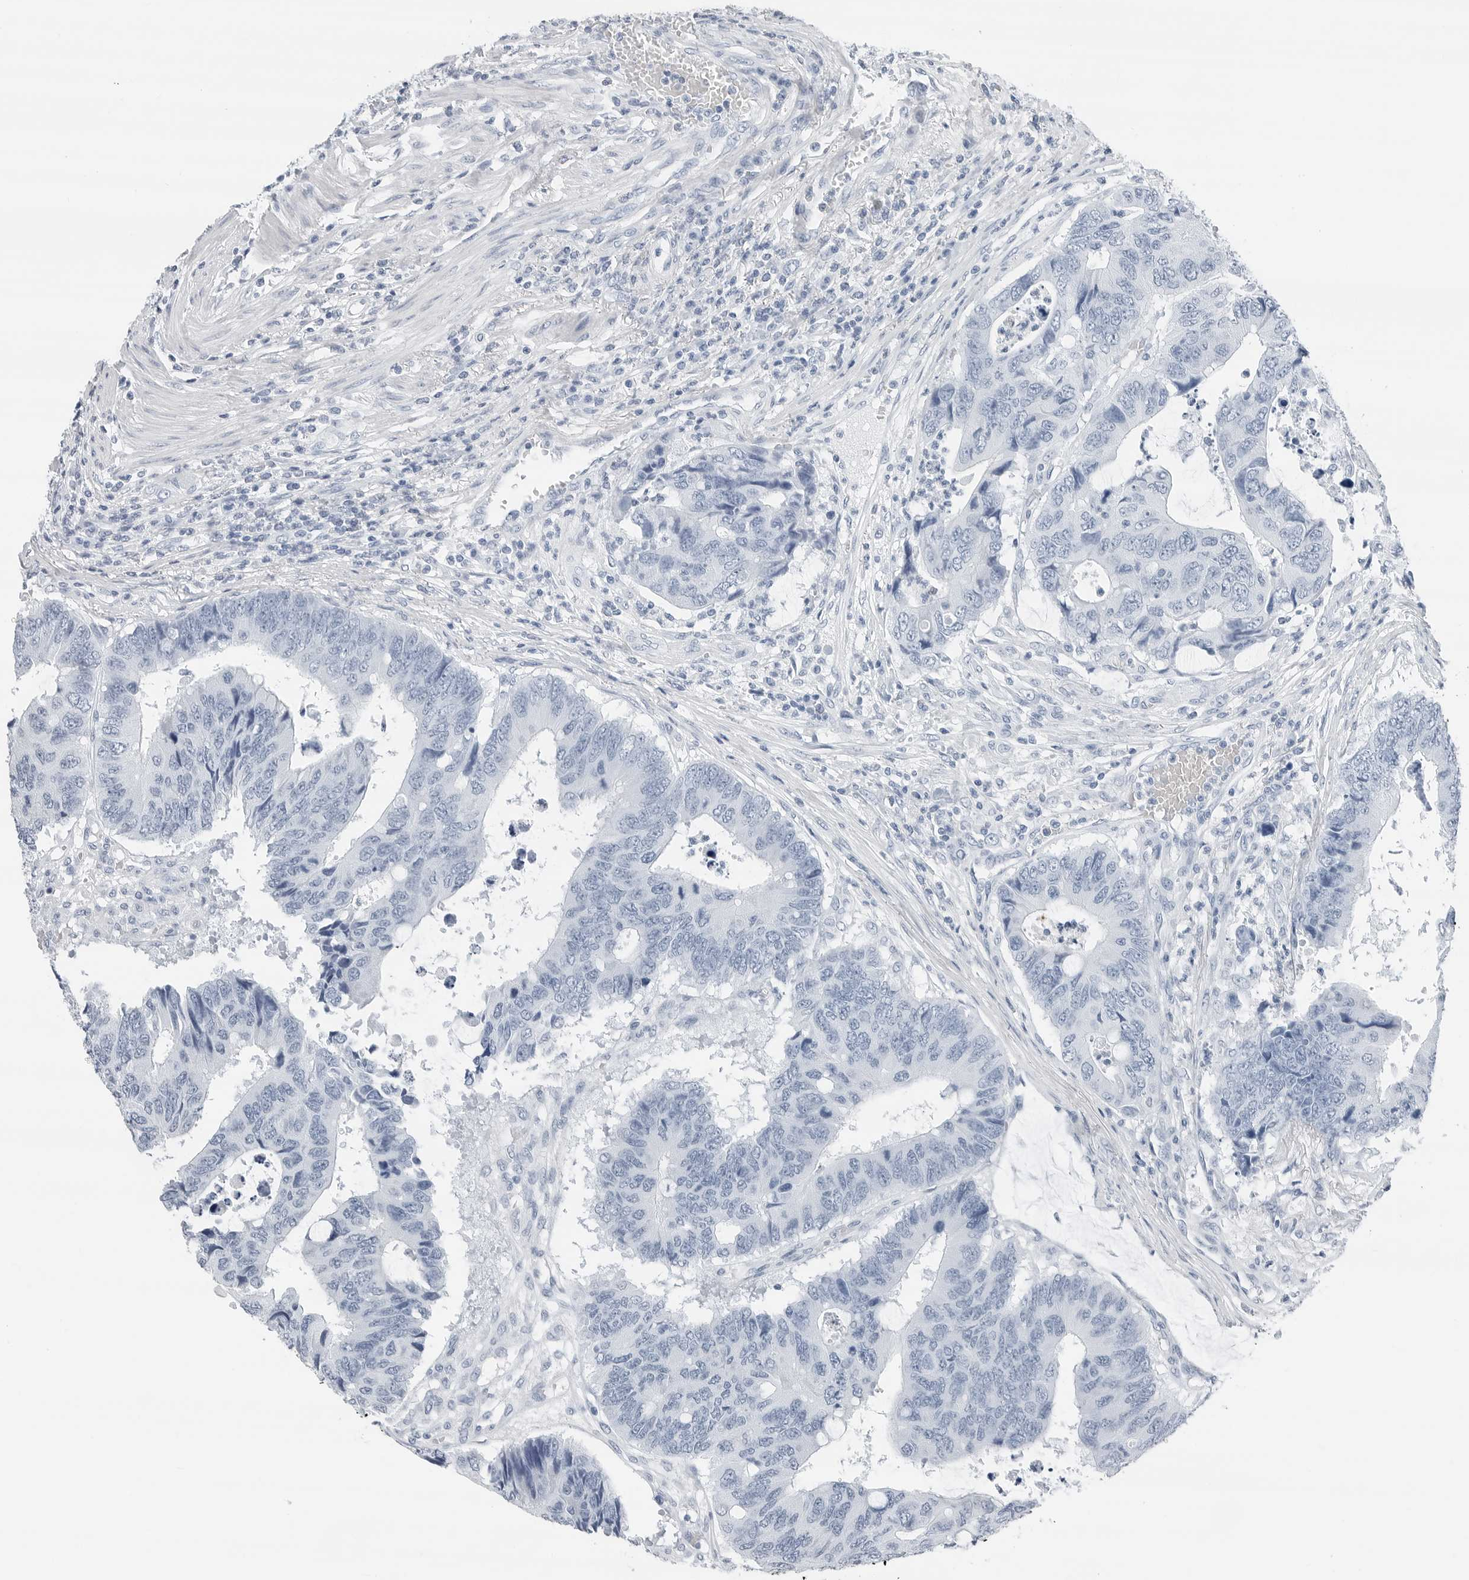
{"staining": {"intensity": "negative", "quantity": "none", "location": "none"}, "tissue": "colorectal cancer", "cell_type": "Tumor cells", "image_type": "cancer", "snomed": [{"axis": "morphology", "description": "Adenocarcinoma, NOS"}, {"axis": "topography", "description": "Rectum"}], "caption": "Tumor cells show no significant protein positivity in colorectal cancer (adenocarcinoma). The staining is performed using DAB brown chromogen with nuclei counter-stained in using hematoxylin.", "gene": "SLPI", "patient": {"sex": "male", "age": 84}}